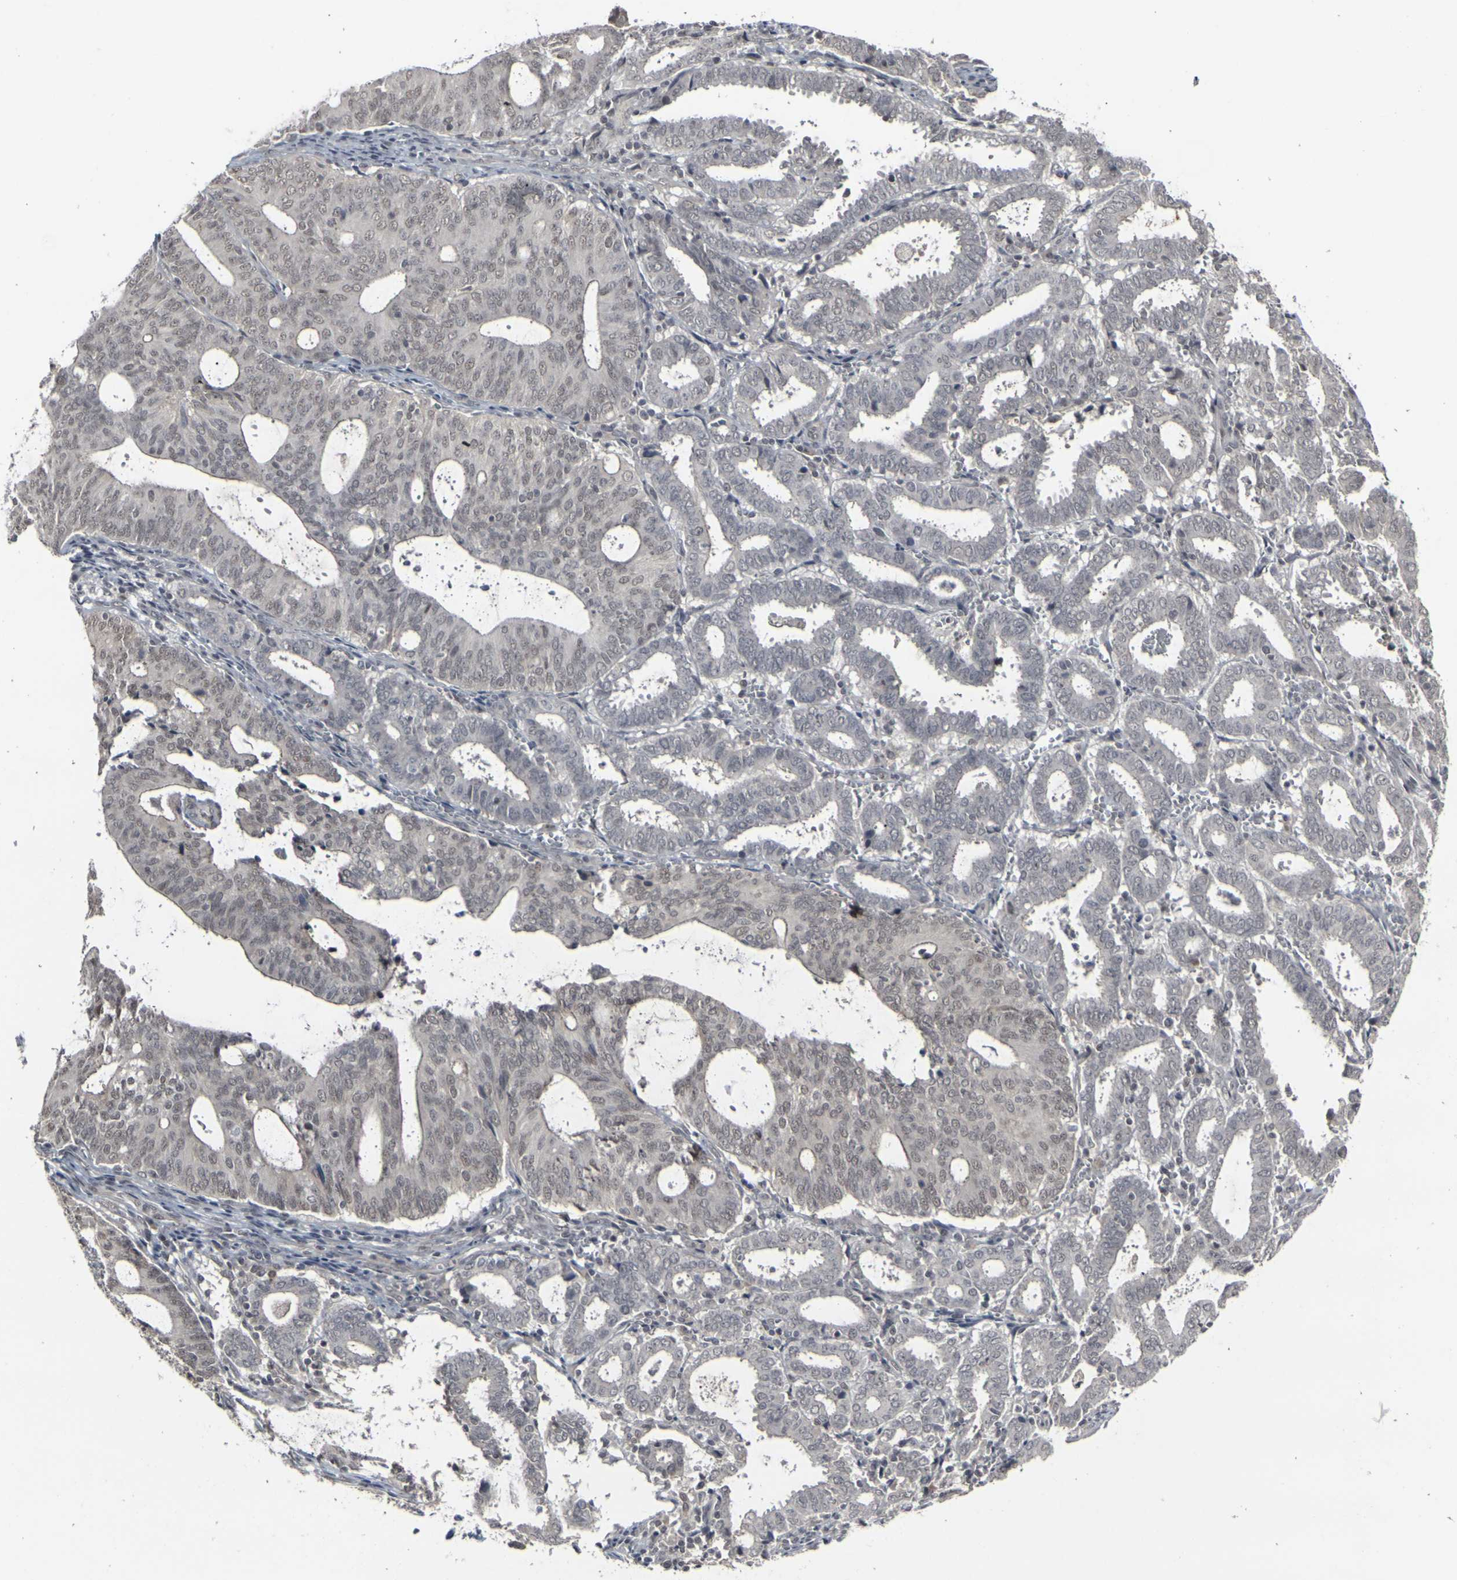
{"staining": {"intensity": "weak", "quantity": "25%-75%", "location": "nuclear"}, "tissue": "endometrial cancer", "cell_type": "Tumor cells", "image_type": "cancer", "snomed": [{"axis": "morphology", "description": "Adenocarcinoma, NOS"}, {"axis": "topography", "description": "Uterus"}], "caption": "Immunohistochemical staining of human endometrial cancer shows low levels of weak nuclear staining in about 25%-75% of tumor cells.", "gene": "GPR19", "patient": {"sex": "female", "age": 83}}